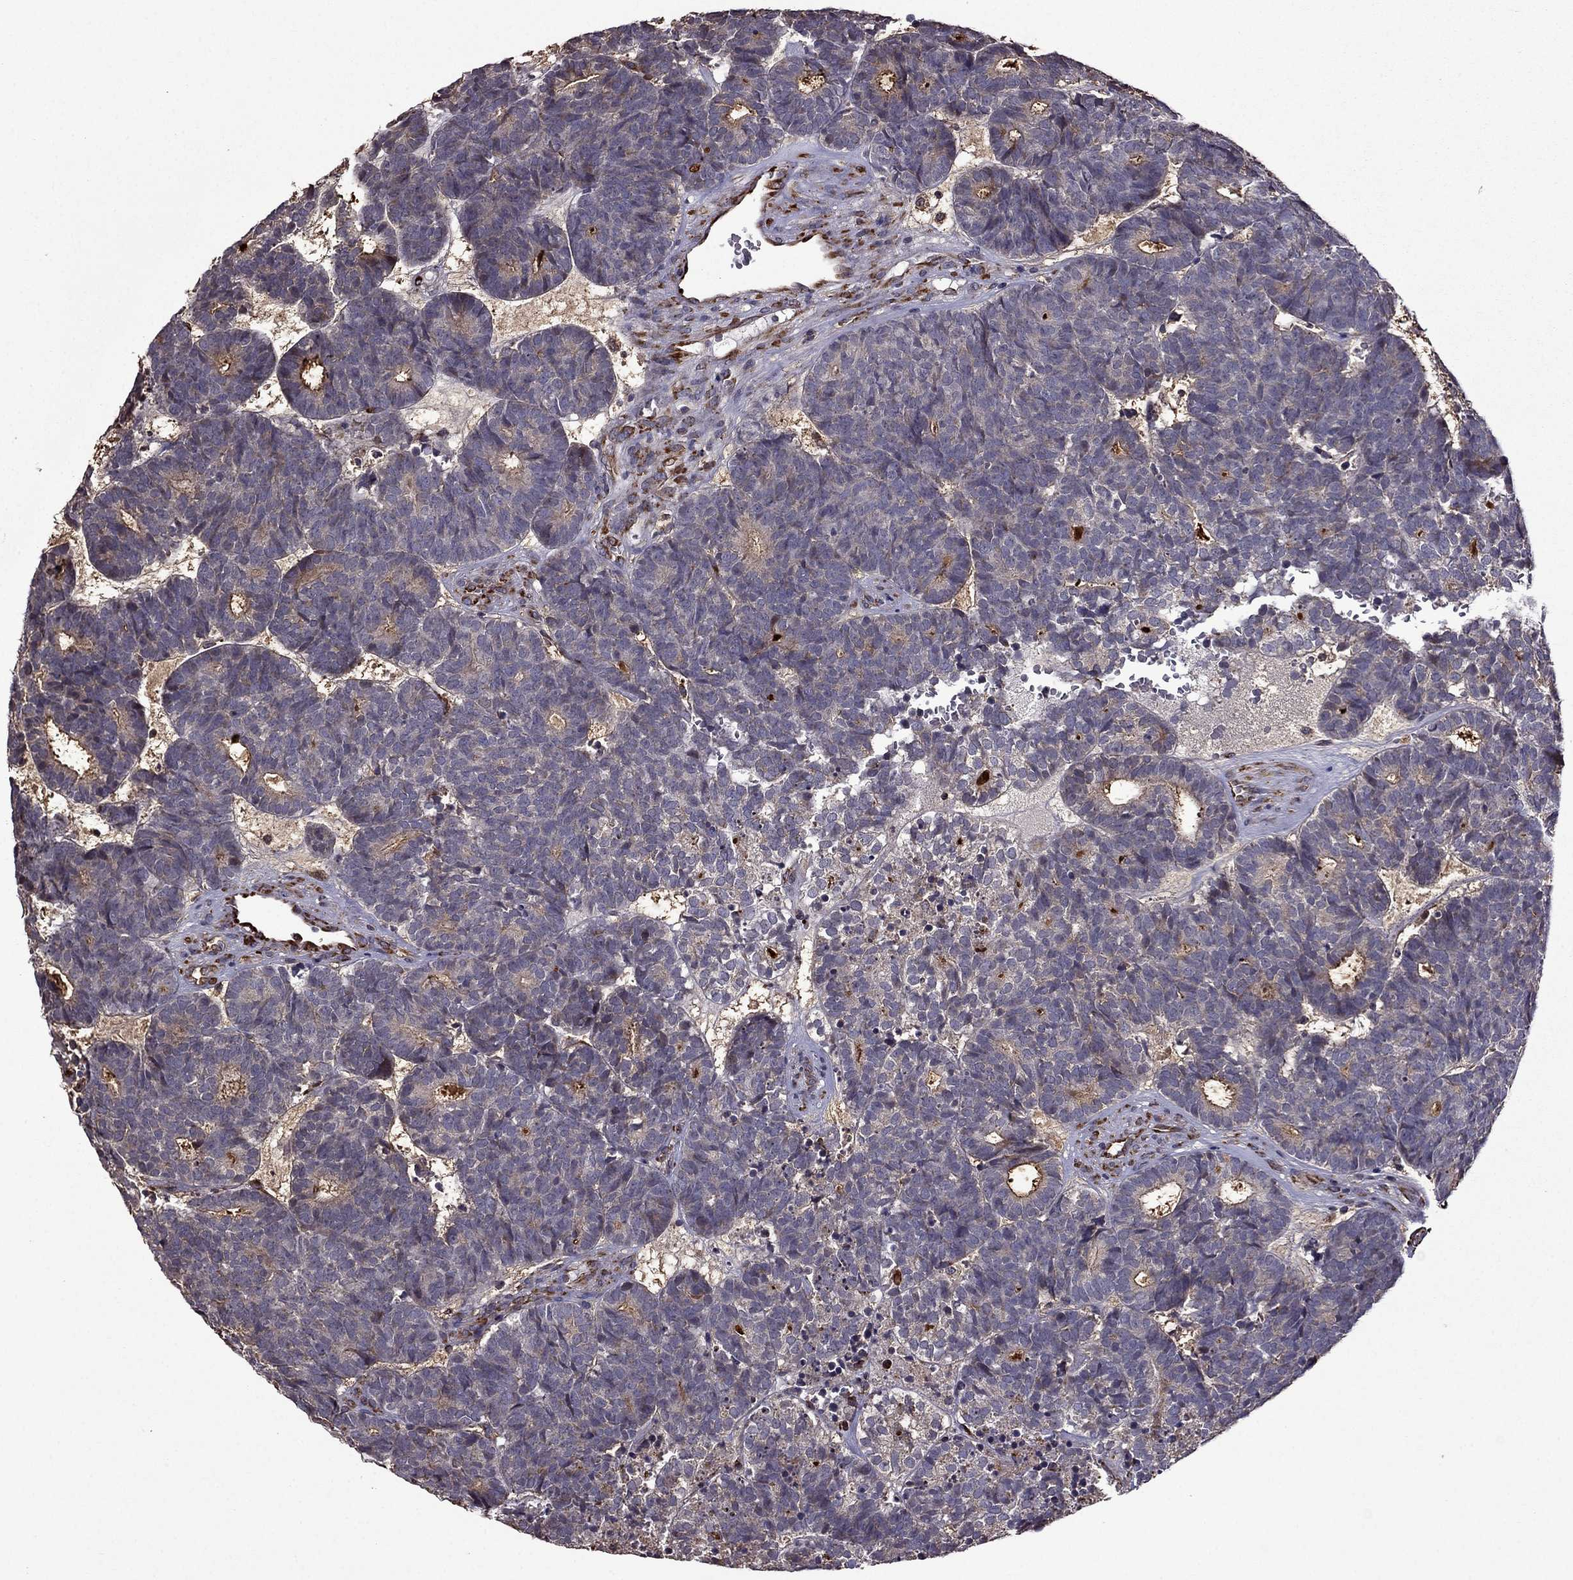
{"staining": {"intensity": "negative", "quantity": "none", "location": "none"}, "tissue": "head and neck cancer", "cell_type": "Tumor cells", "image_type": "cancer", "snomed": [{"axis": "morphology", "description": "Adenocarcinoma, NOS"}, {"axis": "topography", "description": "Head-Neck"}], "caption": "The micrograph shows no significant expression in tumor cells of head and neck cancer.", "gene": "IKBIP", "patient": {"sex": "female", "age": 81}}